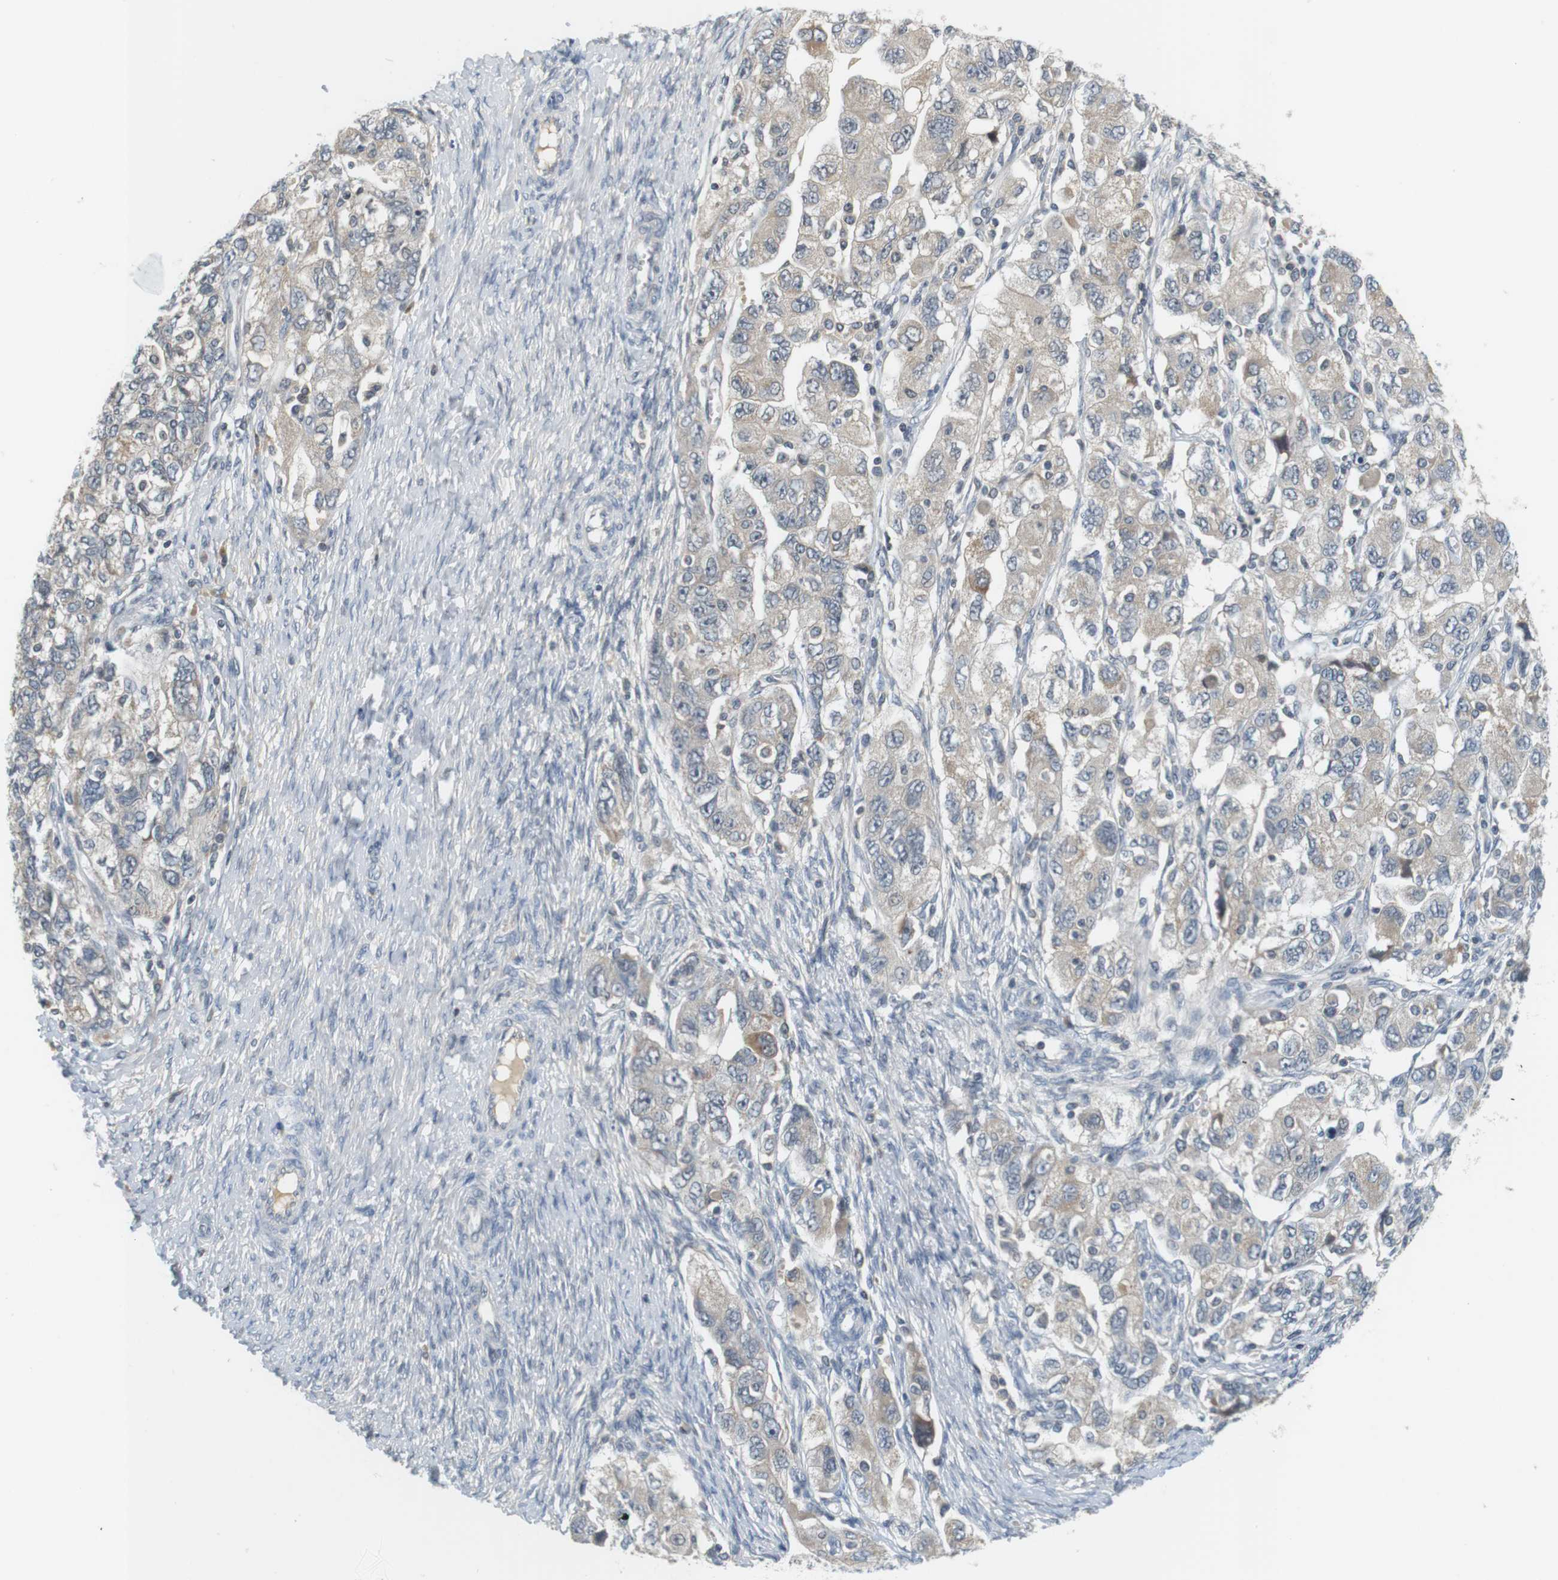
{"staining": {"intensity": "negative", "quantity": "none", "location": "none"}, "tissue": "ovarian cancer", "cell_type": "Tumor cells", "image_type": "cancer", "snomed": [{"axis": "morphology", "description": "Carcinoma, NOS"}, {"axis": "morphology", "description": "Cystadenocarcinoma, serous, NOS"}, {"axis": "topography", "description": "Ovary"}], "caption": "Serous cystadenocarcinoma (ovarian) was stained to show a protein in brown. There is no significant staining in tumor cells. (Immunohistochemistry (ihc), brightfield microscopy, high magnification).", "gene": "WNT7A", "patient": {"sex": "female", "age": 69}}